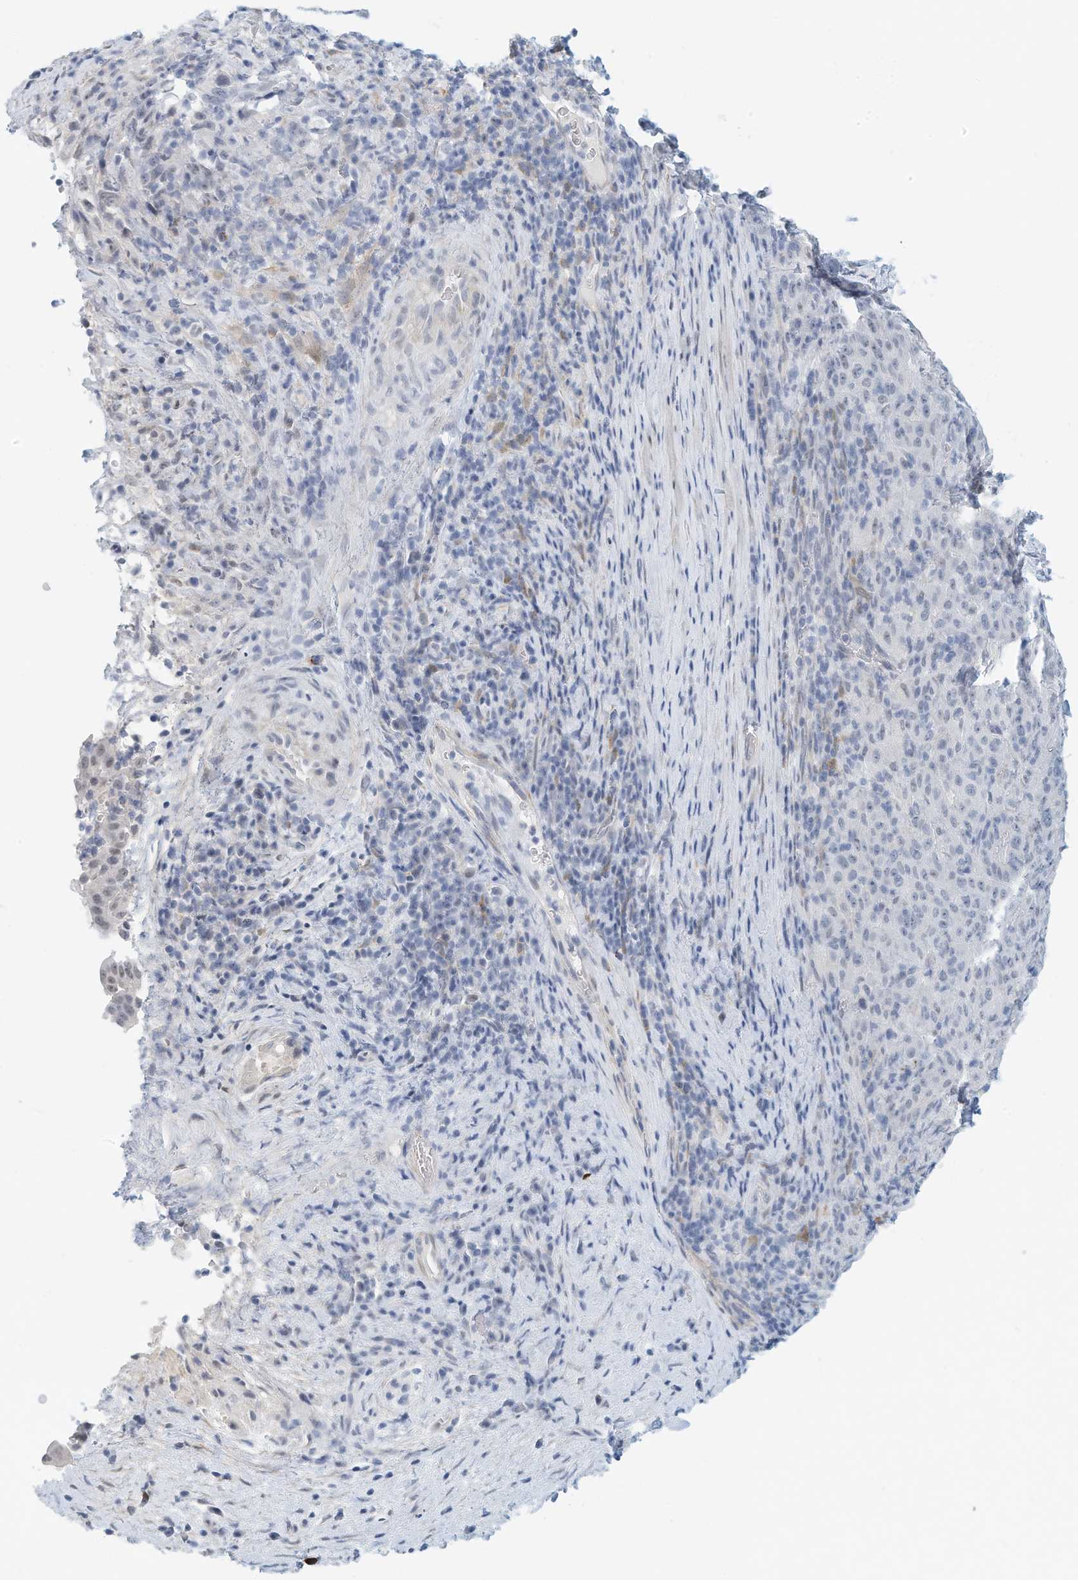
{"staining": {"intensity": "negative", "quantity": "none", "location": "none"}, "tissue": "pancreatic cancer", "cell_type": "Tumor cells", "image_type": "cancer", "snomed": [{"axis": "morphology", "description": "Adenocarcinoma, NOS"}, {"axis": "topography", "description": "Pancreas"}], "caption": "An immunohistochemistry (IHC) histopathology image of adenocarcinoma (pancreatic) is shown. There is no staining in tumor cells of adenocarcinoma (pancreatic). Brightfield microscopy of immunohistochemistry stained with DAB (brown) and hematoxylin (blue), captured at high magnification.", "gene": "ARHGAP28", "patient": {"sex": "male", "age": 63}}